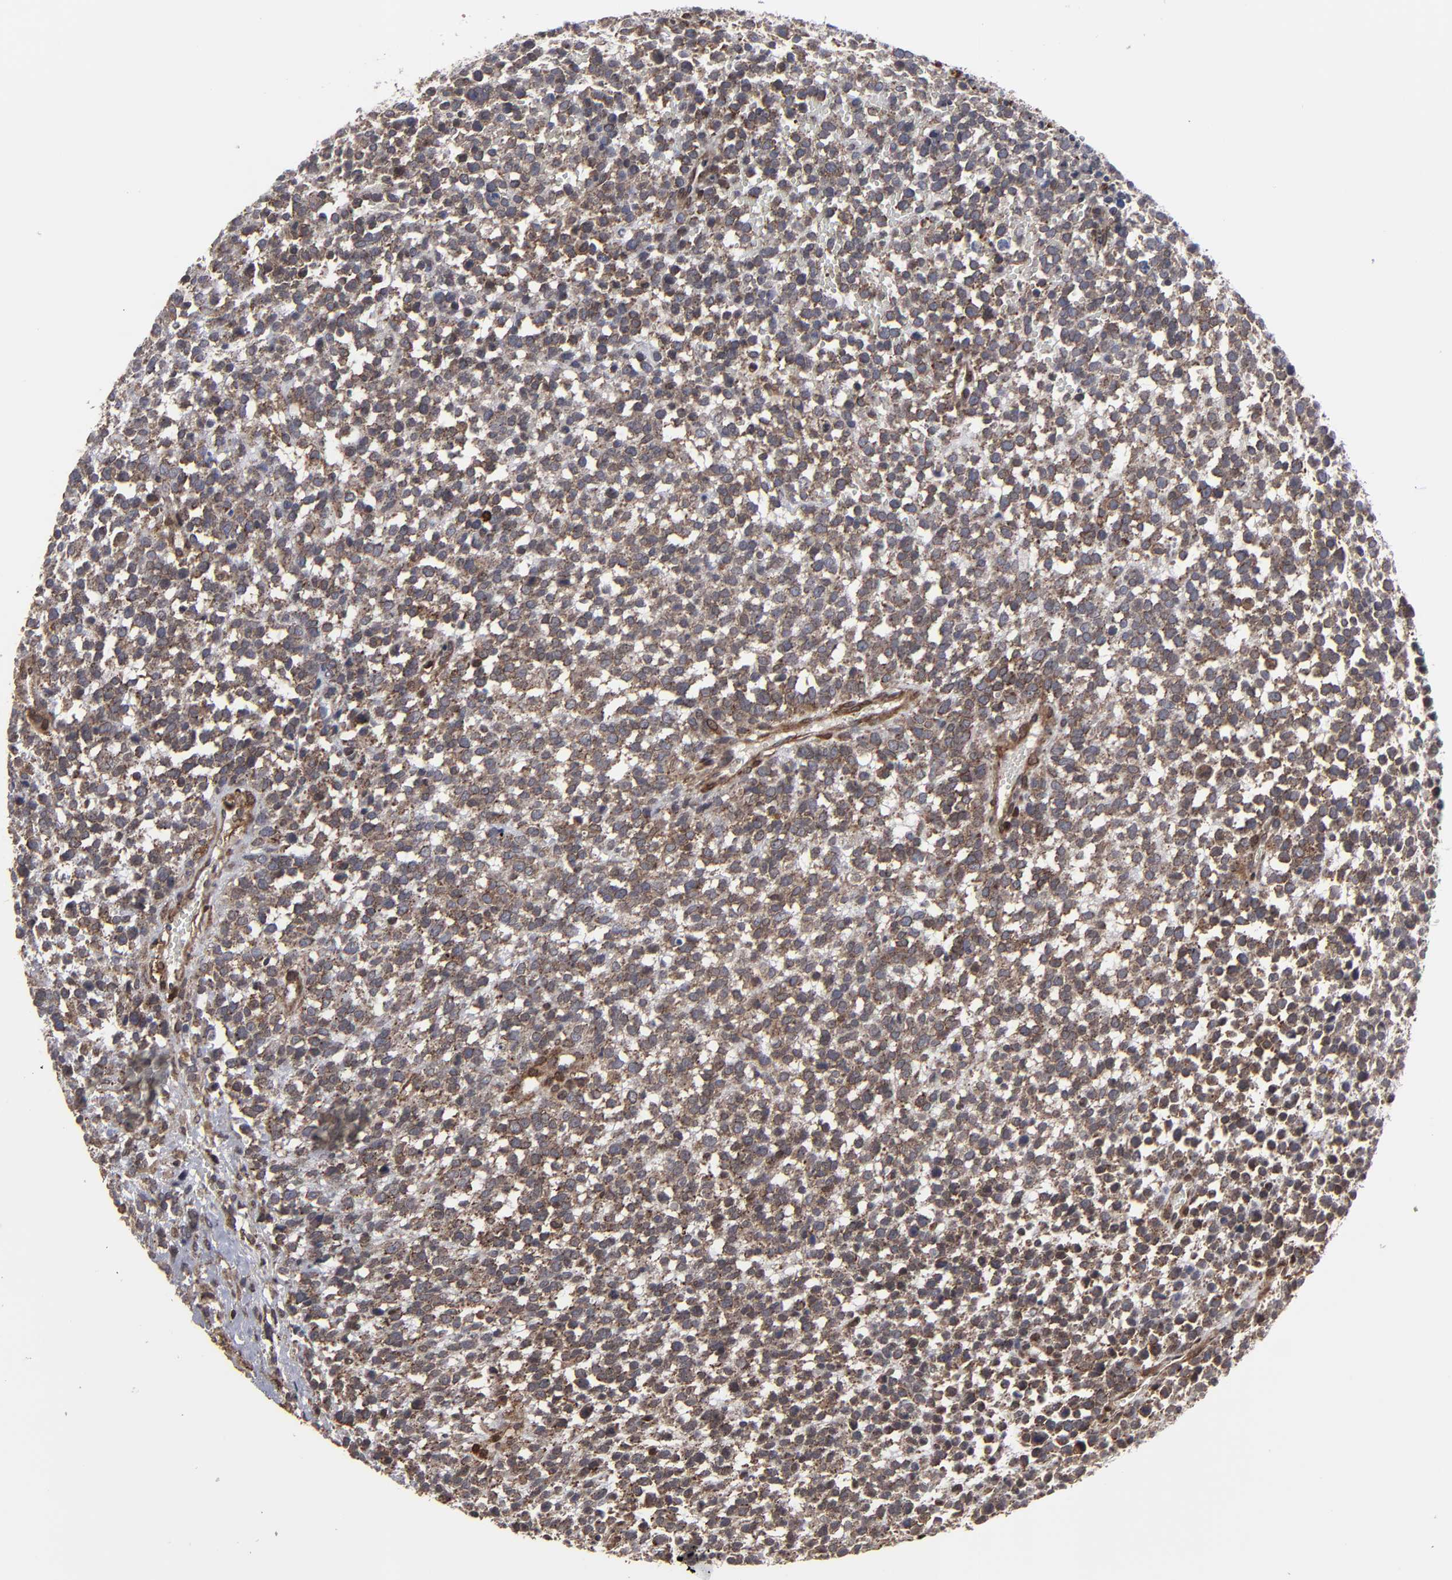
{"staining": {"intensity": "moderate", "quantity": ">75%", "location": "cytoplasmic/membranous,nuclear"}, "tissue": "glioma", "cell_type": "Tumor cells", "image_type": "cancer", "snomed": [{"axis": "morphology", "description": "Glioma, malignant, High grade"}, {"axis": "topography", "description": "Brain"}], "caption": "The photomicrograph demonstrates immunohistochemical staining of malignant high-grade glioma. There is moderate cytoplasmic/membranous and nuclear expression is seen in about >75% of tumor cells.", "gene": "KIAA2026", "patient": {"sex": "male", "age": 66}}